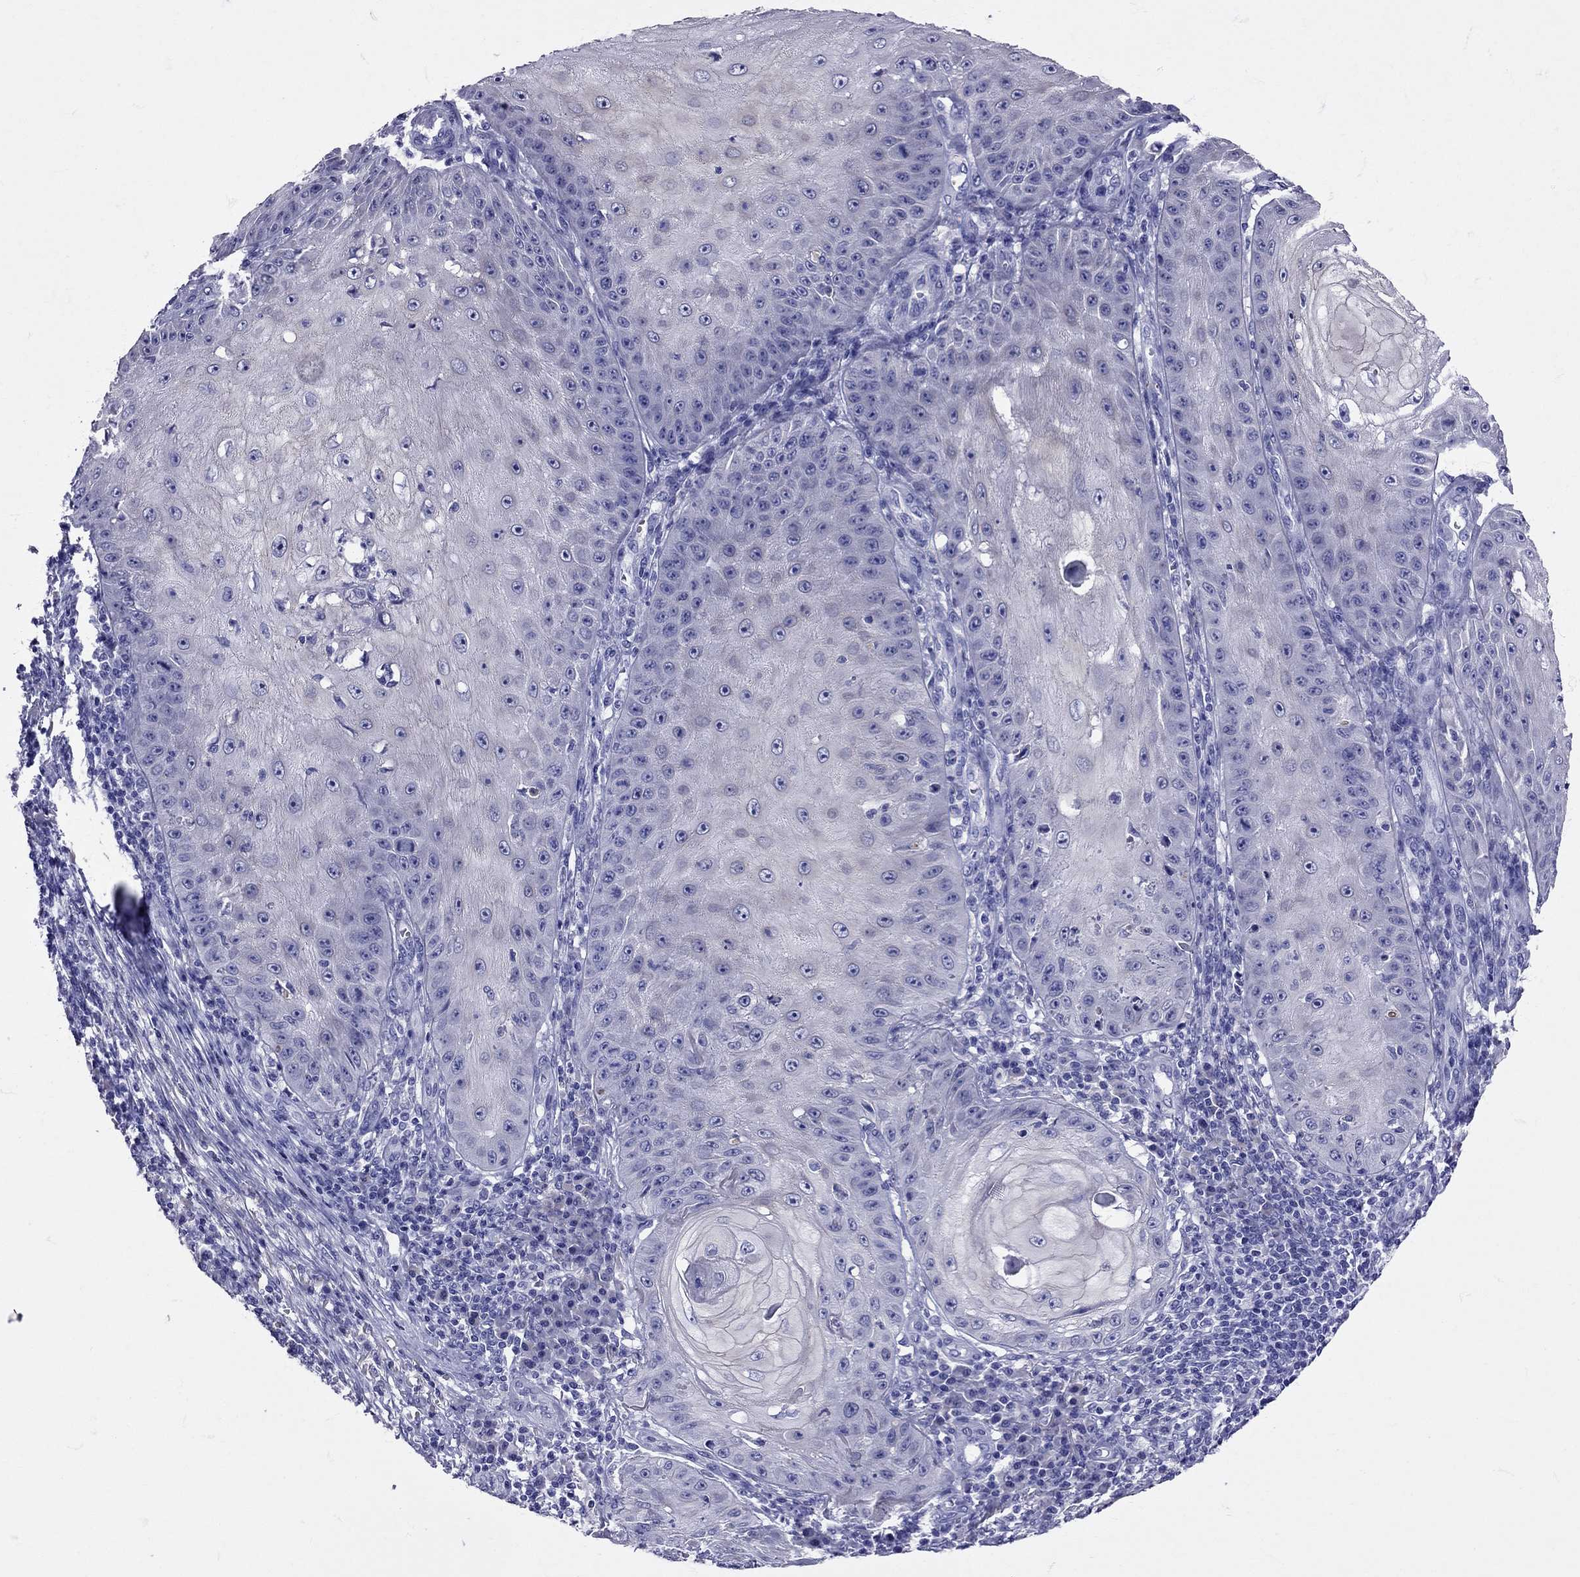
{"staining": {"intensity": "negative", "quantity": "none", "location": "none"}, "tissue": "skin cancer", "cell_type": "Tumor cells", "image_type": "cancer", "snomed": [{"axis": "morphology", "description": "Squamous cell carcinoma, NOS"}, {"axis": "topography", "description": "Skin"}], "caption": "DAB immunohistochemical staining of skin squamous cell carcinoma exhibits no significant staining in tumor cells. The staining is performed using DAB brown chromogen with nuclei counter-stained in using hematoxylin.", "gene": "TBR1", "patient": {"sex": "male", "age": 70}}